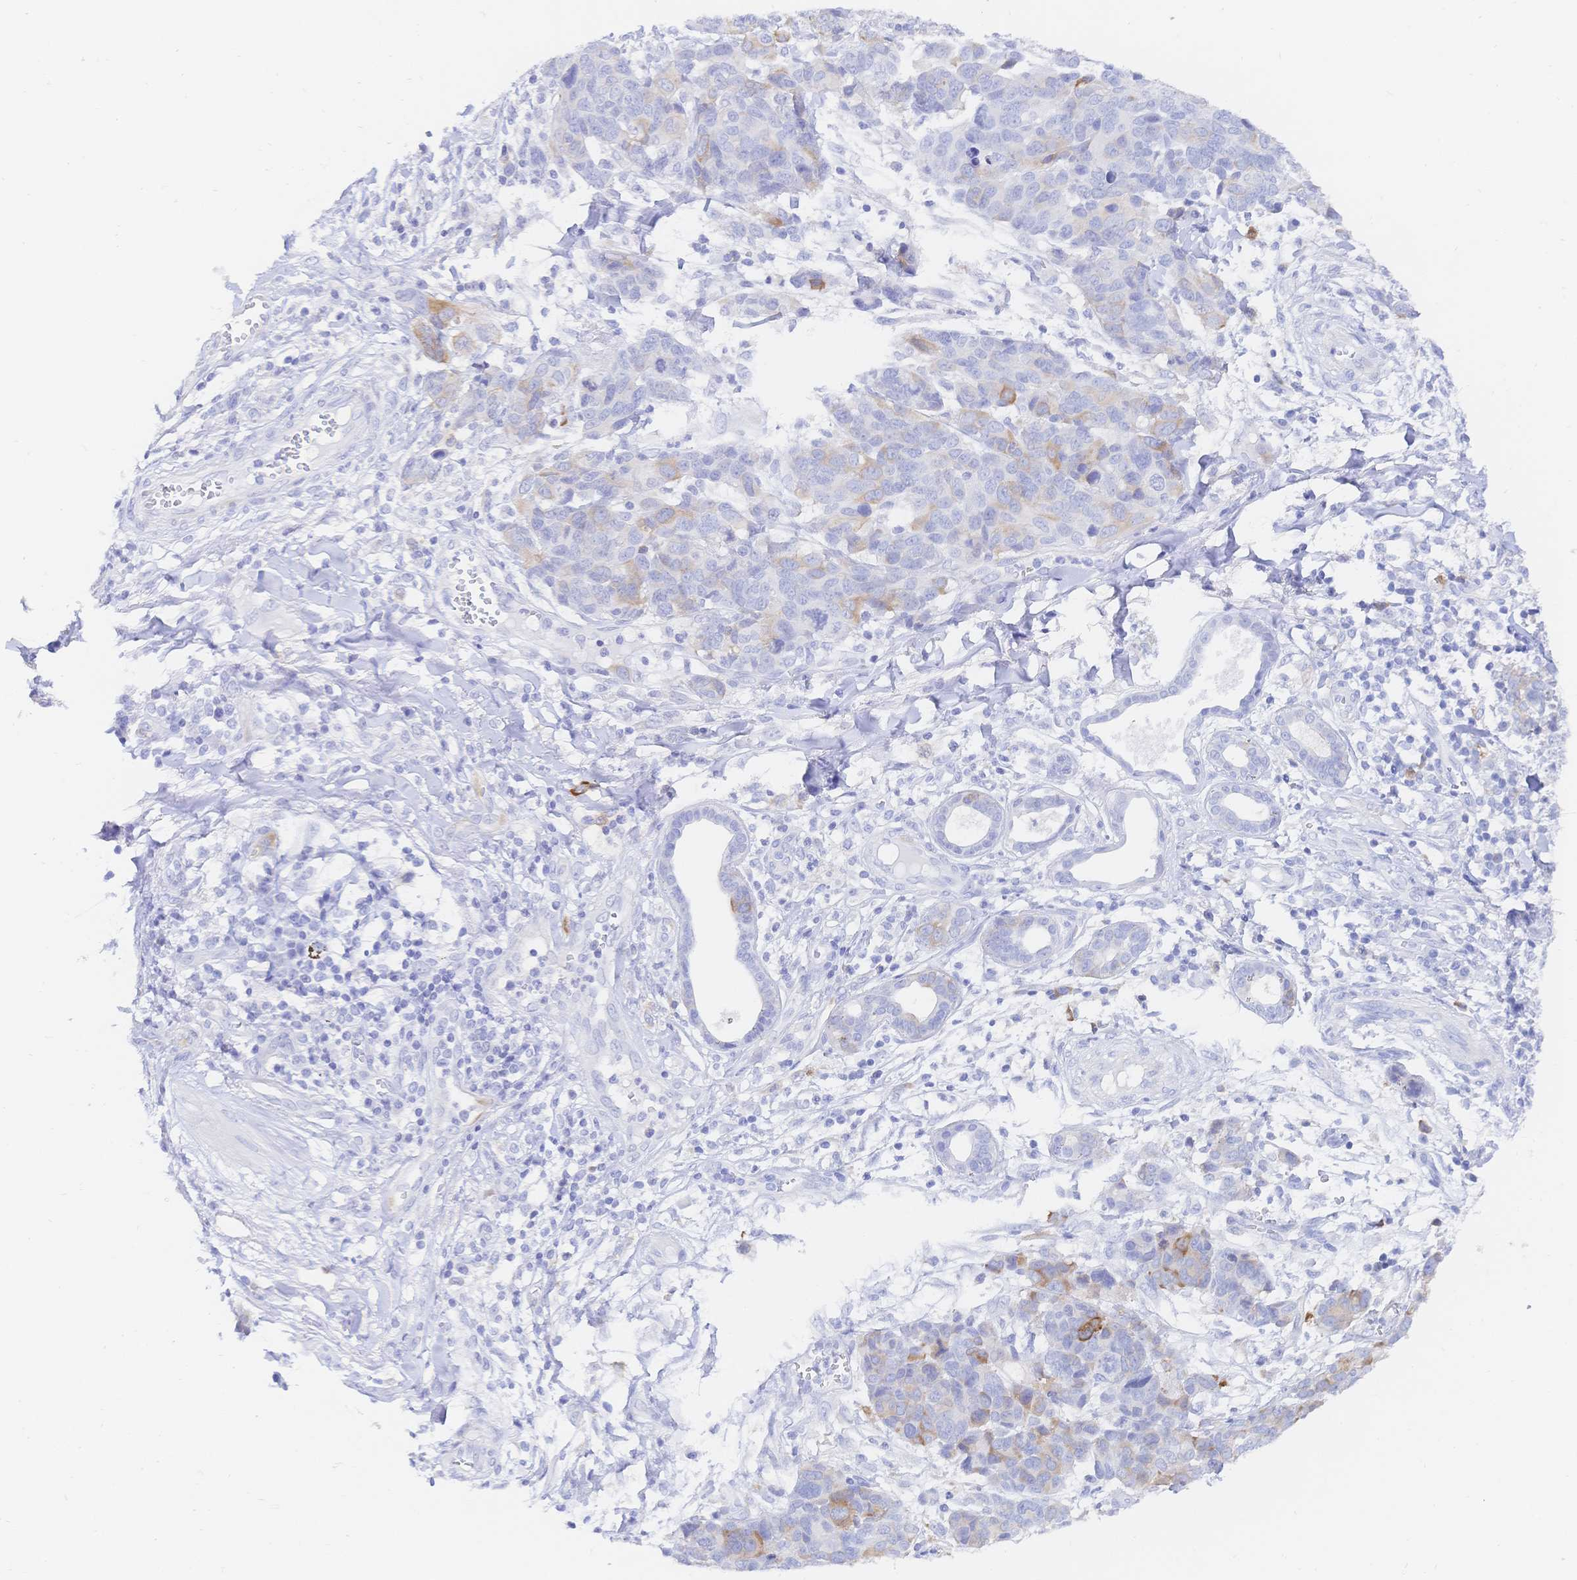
{"staining": {"intensity": "moderate", "quantity": "<25%", "location": "cytoplasmic/membranous"}, "tissue": "melanoma", "cell_type": "Tumor cells", "image_type": "cancer", "snomed": [{"axis": "morphology", "description": "Malignant melanoma, NOS"}, {"axis": "topography", "description": "Skin"}], "caption": "This histopathology image demonstrates IHC staining of human melanoma, with low moderate cytoplasmic/membranous expression in about <25% of tumor cells.", "gene": "RRM1", "patient": {"sex": "male", "age": 51}}